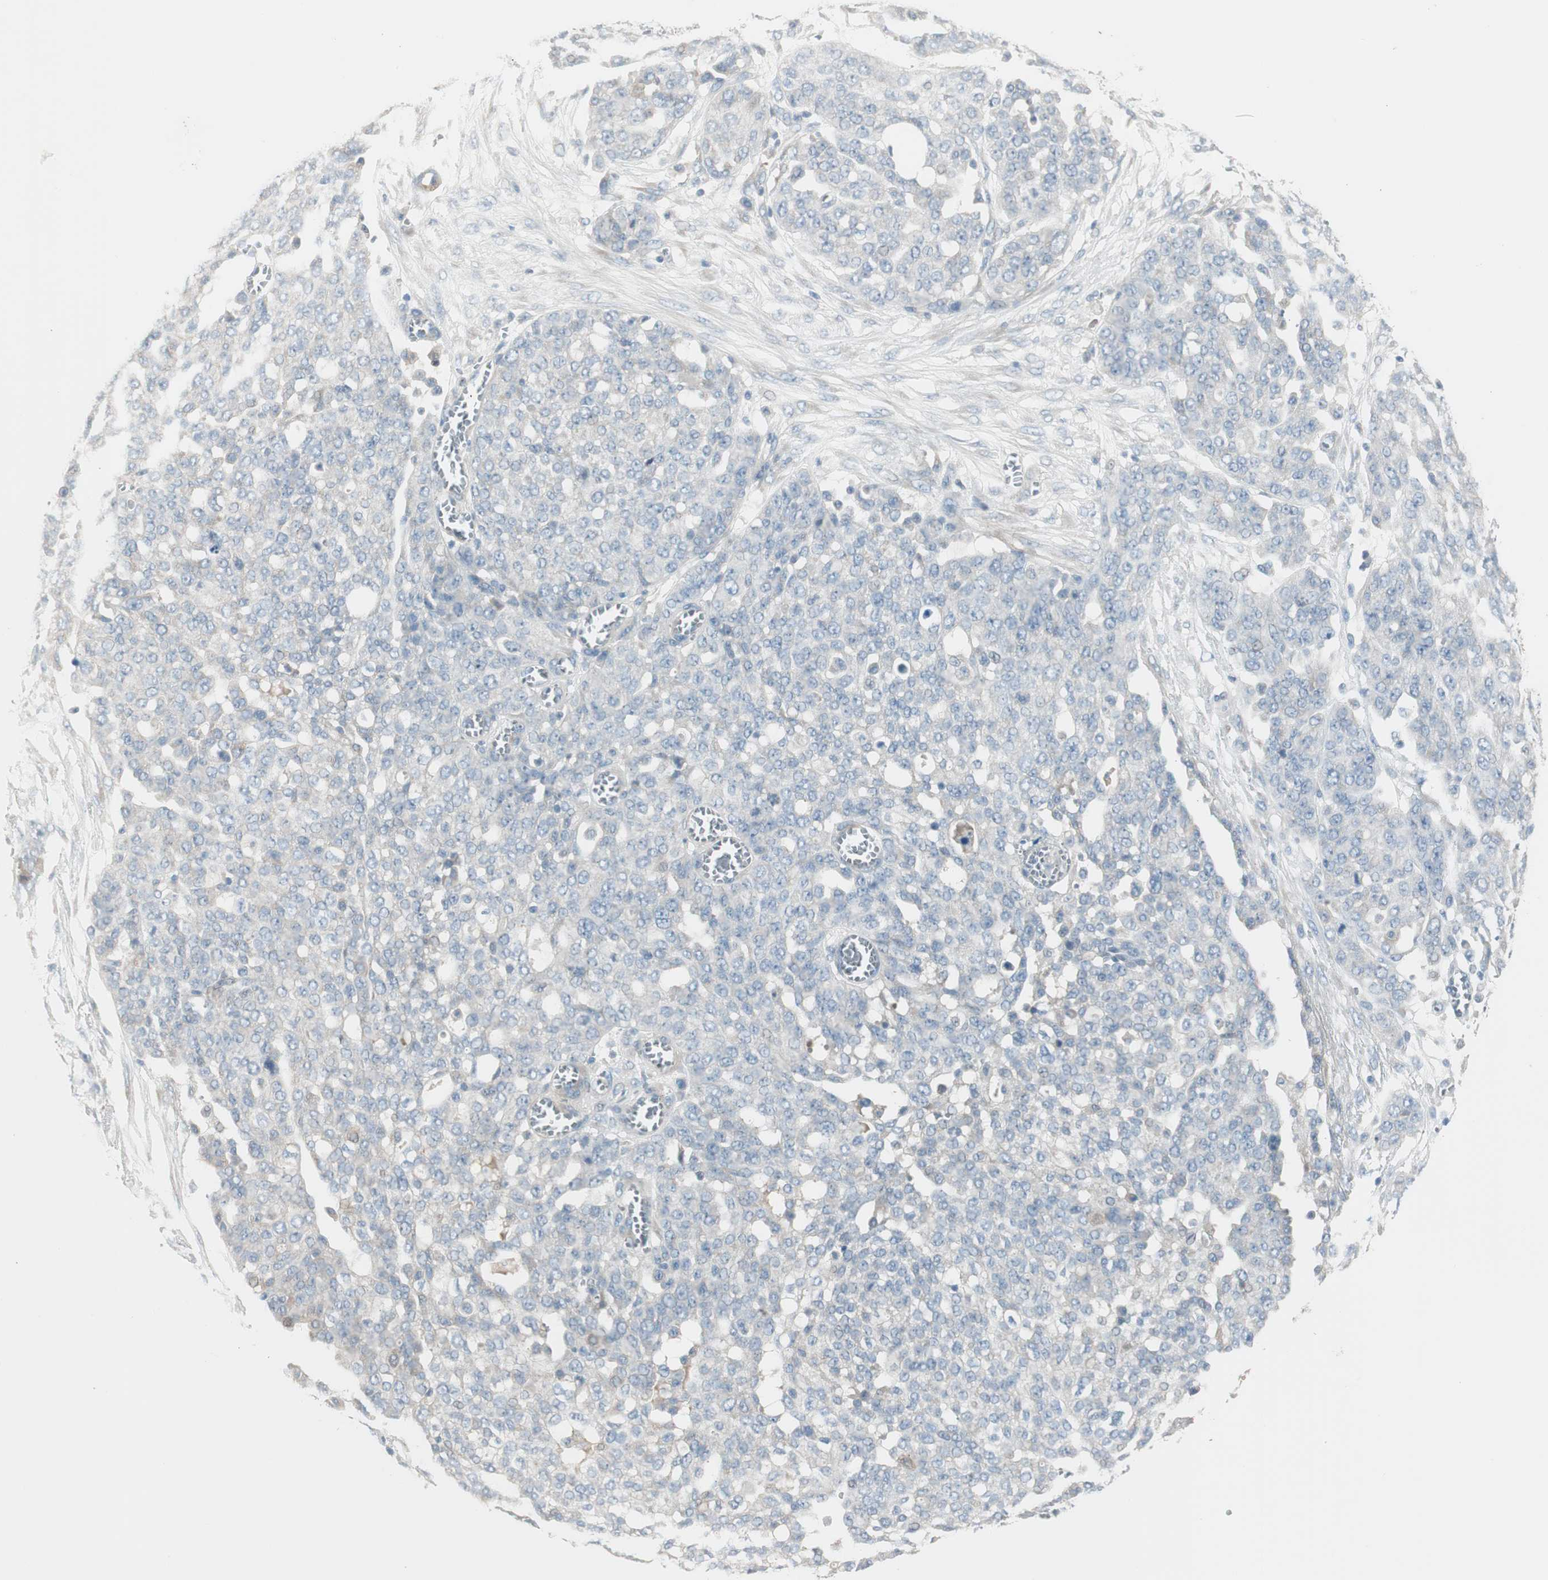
{"staining": {"intensity": "negative", "quantity": "none", "location": "none"}, "tissue": "ovarian cancer", "cell_type": "Tumor cells", "image_type": "cancer", "snomed": [{"axis": "morphology", "description": "Cystadenocarcinoma, serous, NOS"}, {"axis": "topography", "description": "Soft tissue"}, {"axis": "topography", "description": "Ovary"}], "caption": "The immunohistochemistry image has no significant expression in tumor cells of ovarian serous cystadenocarcinoma tissue. (DAB immunohistochemistry (IHC), high magnification).", "gene": "MAPRE3", "patient": {"sex": "female", "age": 57}}